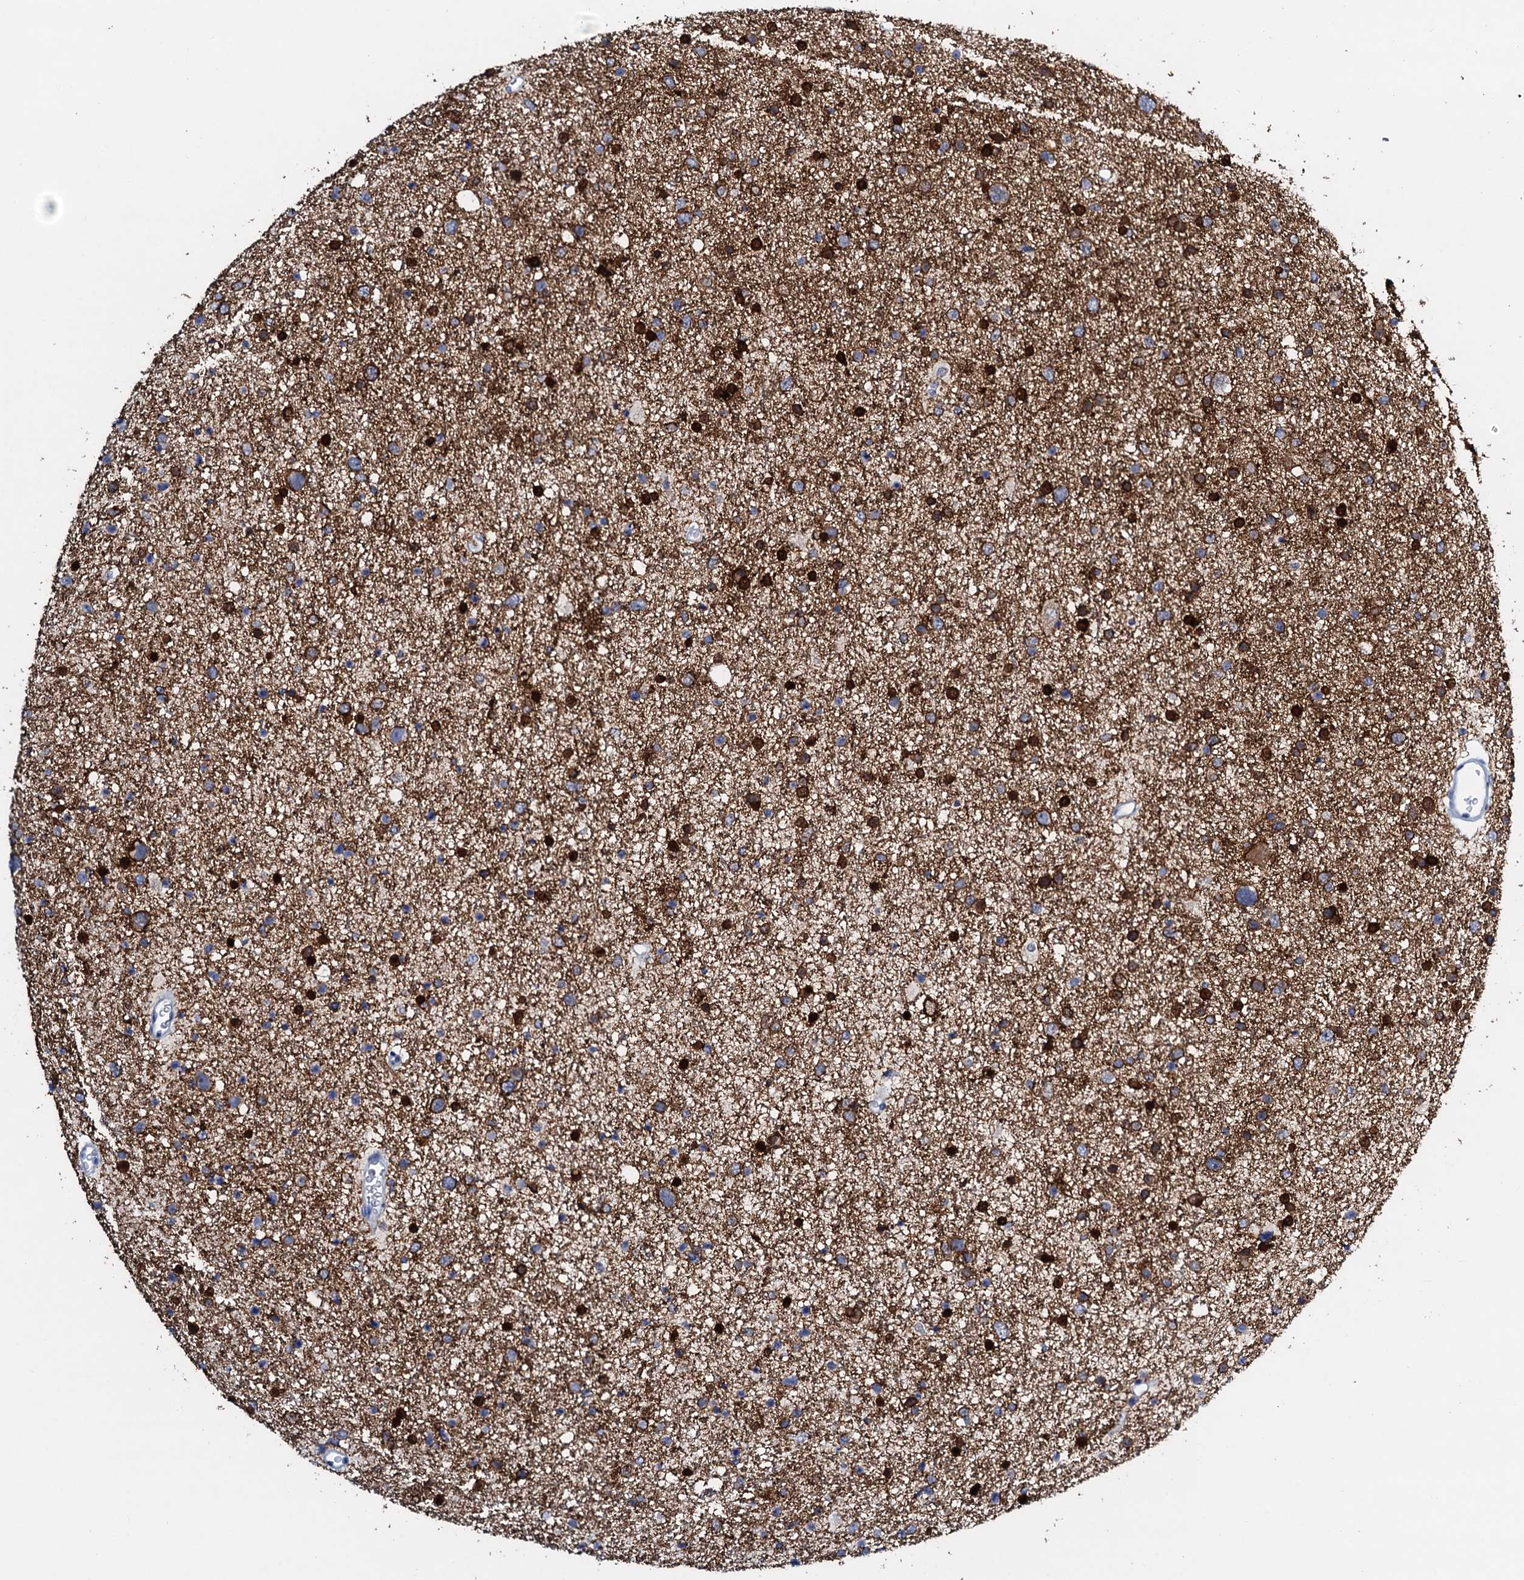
{"staining": {"intensity": "moderate", "quantity": "25%-75%", "location": "cytoplasmic/membranous"}, "tissue": "glioma", "cell_type": "Tumor cells", "image_type": "cancer", "snomed": [{"axis": "morphology", "description": "Glioma, malignant, Low grade"}, {"axis": "topography", "description": "Brain"}], "caption": "Immunohistochemical staining of human malignant low-grade glioma exhibits moderate cytoplasmic/membranous protein staining in about 25%-75% of tumor cells.", "gene": "AMER2", "patient": {"sex": "female", "age": 37}}